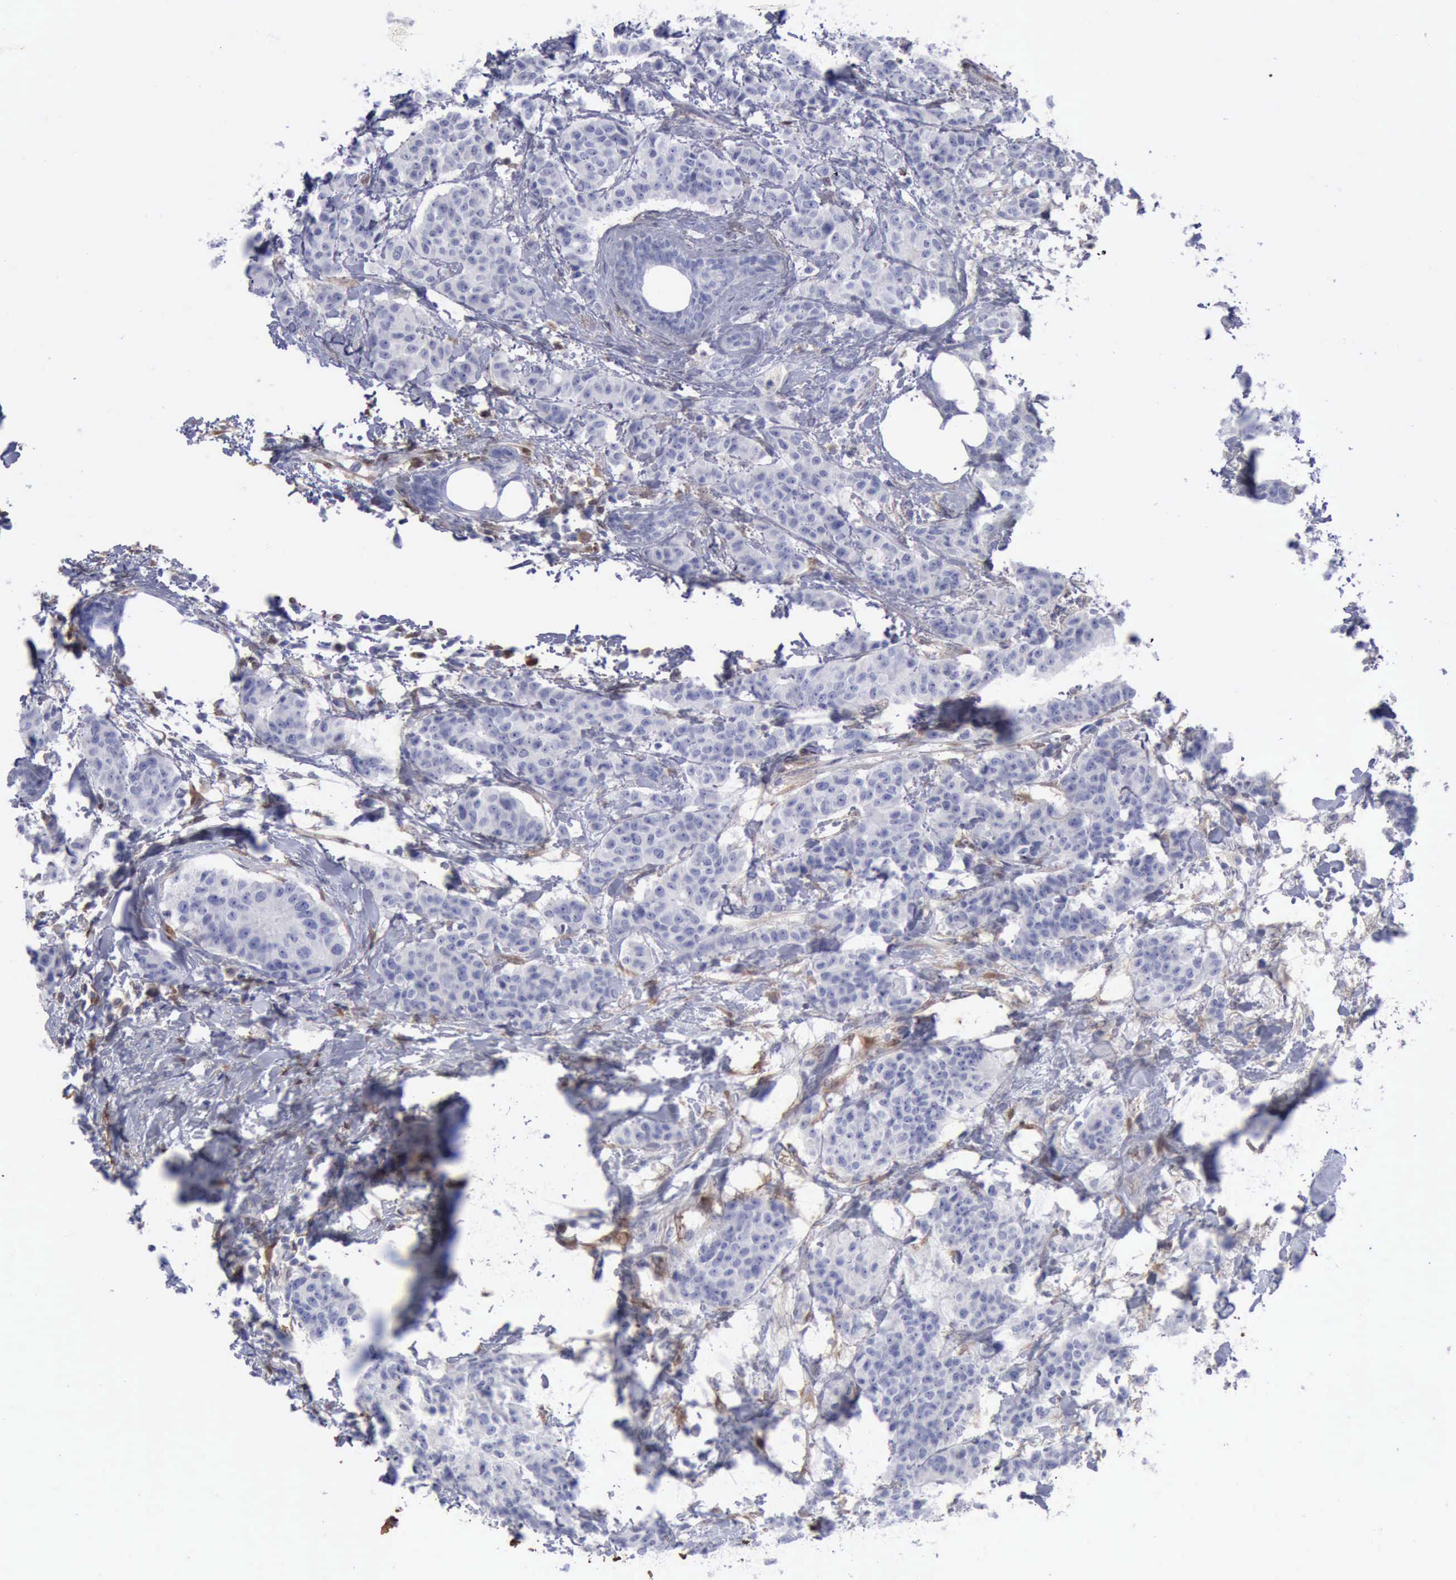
{"staining": {"intensity": "negative", "quantity": "none", "location": "none"}, "tissue": "breast cancer", "cell_type": "Tumor cells", "image_type": "cancer", "snomed": [{"axis": "morphology", "description": "Duct carcinoma"}, {"axis": "topography", "description": "Breast"}], "caption": "Tumor cells are negative for protein expression in human breast cancer (intraductal carcinoma).", "gene": "FHL1", "patient": {"sex": "female", "age": 40}}